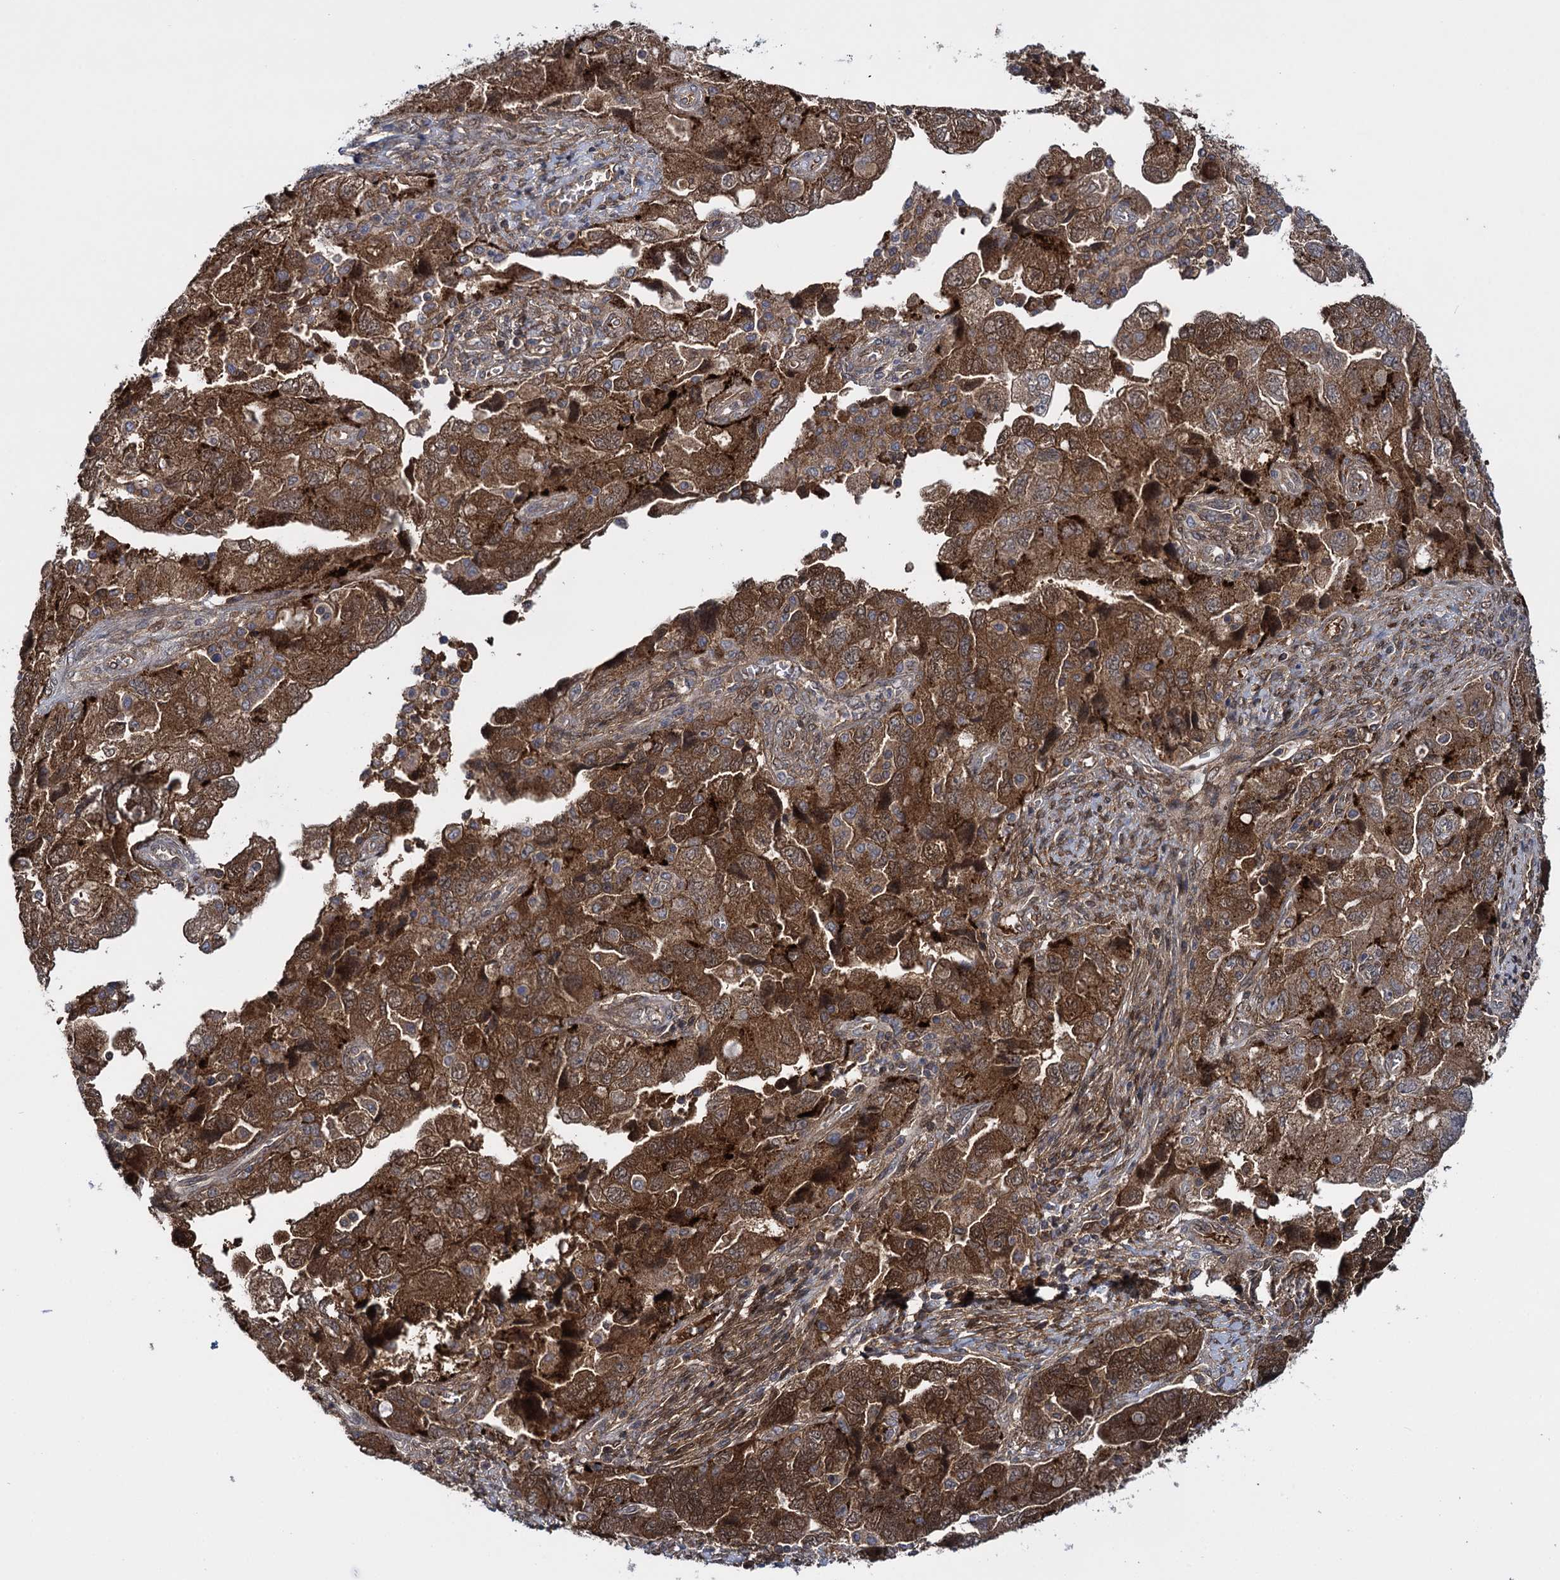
{"staining": {"intensity": "strong", "quantity": ">75%", "location": "cytoplasmic/membranous,nuclear"}, "tissue": "ovarian cancer", "cell_type": "Tumor cells", "image_type": "cancer", "snomed": [{"axis": "morphology", "description": "Carcinoma, NOS"}, {"axis": "morphology", "description": "Cystadenocarcinoma, serous, NOS"}, {"axis": "topography", "description": "Ovary"}], "caption": "IHC (DAB (3,3'-diaminobenzidine)) staining of human ovarian carcinoma displays strong cytoplasmic/membranous and nuclear protein staining in approximately >75% of tumor cells. The protein is stained brown, and the nuclei are stained in blue (DAB (3,3'-diaminobenzidine) IHC with brightfield microscopy, high magnification).", "gene": "GLO1", "patient": {"sex": "female", "age": 69}}